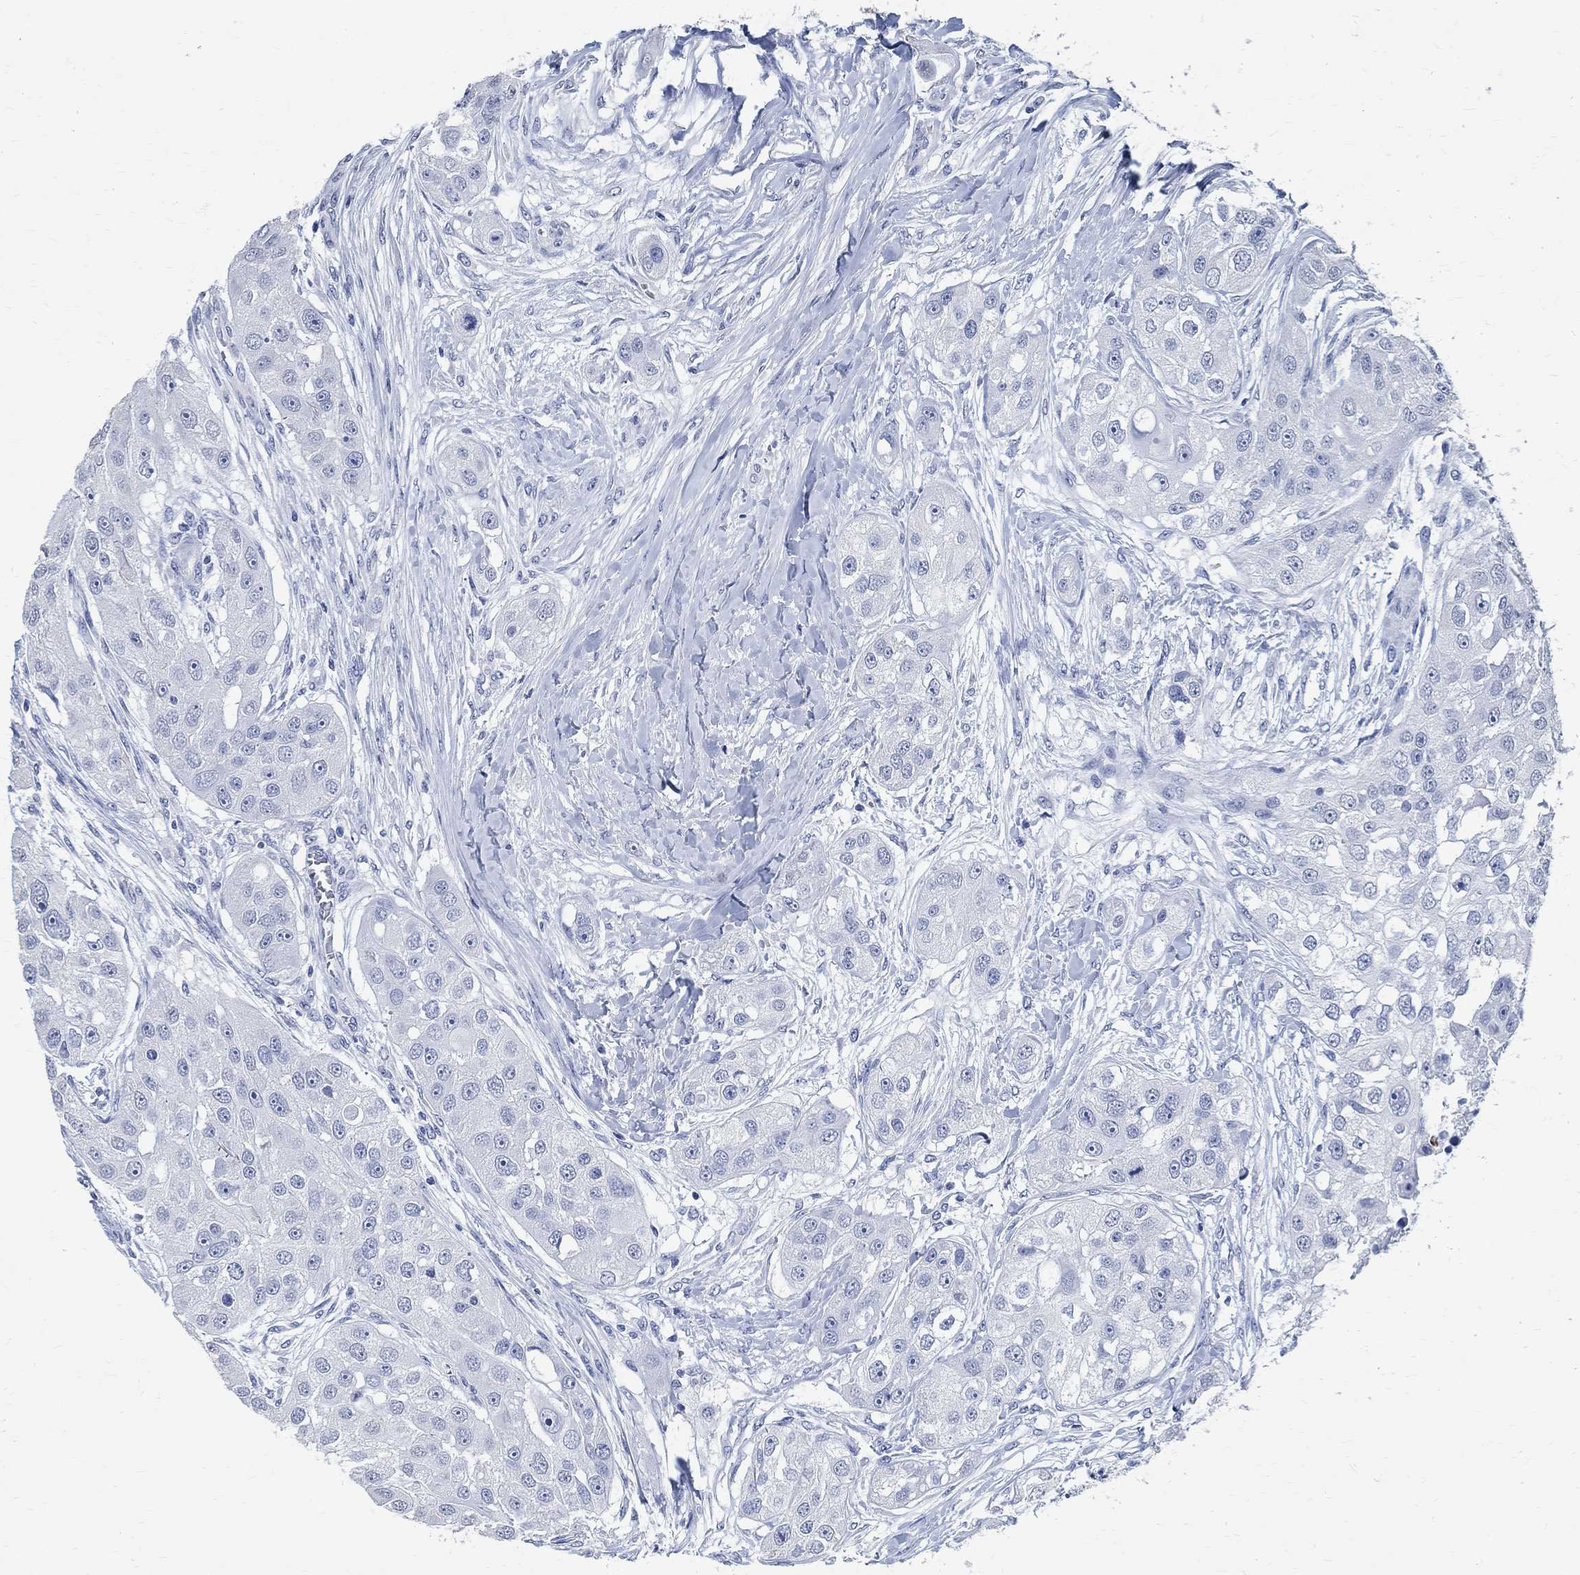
{"staining": {"intensity": "negative", "quantity": "none", "location": "none"}, "tissue": "head and neck cancer", "cell_type": "Tumor cells", "image_type": "cancer", "snomed": [{"axis": "morphology", "description": "Normal tissue, NOS"}, {"axis": "morphology", "description": "Squamous cell carcinoma, NOS"}, {"axis": "topography", "description": "Skeletal muscle"}, {"axis": "topography", "description": "Head-Neck"}], "caption": "Immunohistochemical staining of head and neck cancer (squamous cell carcinoma) demonstrates no significant positivity in tumor cells.", "gene": "TMEM221", "patient": {"sex": "male", "age": 51}}